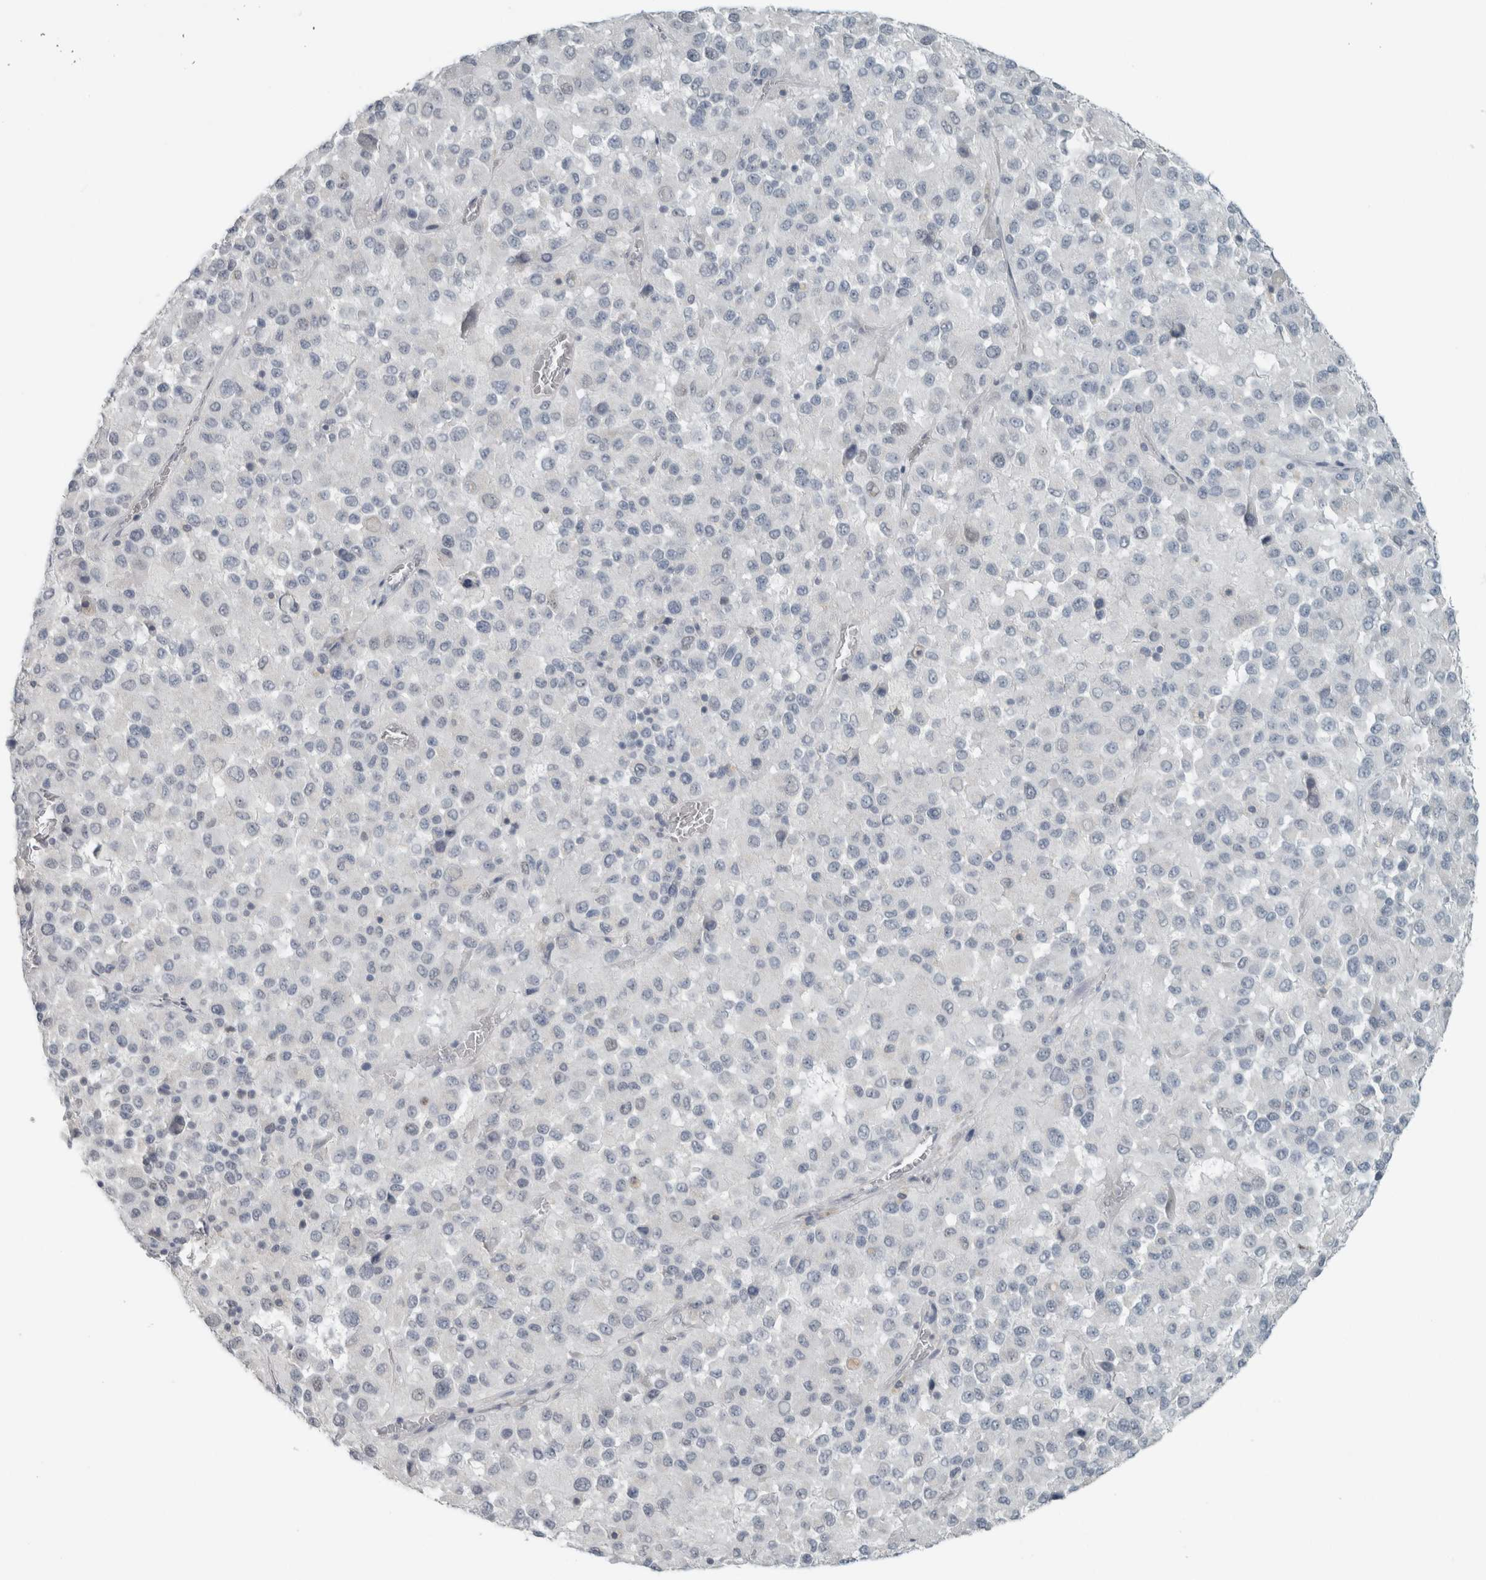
{"staining": {"intensity": "negative", "quantity": "none", "location": "none"}, "tissue": "melanoma", "cell_type": "Tumor cells", "image_type": "cancer", "snomed": [{"axis": "morphology", "description": "Malignant melanoma, Metastatic site"}, {"axis": "topography", "description": "Lung"}], "caption": "Tumor cells show no significant positivity in malignant melanoma (metastatic site).", "gene": "TRIT1", "patient": {"sex": "male", "age": 64}}